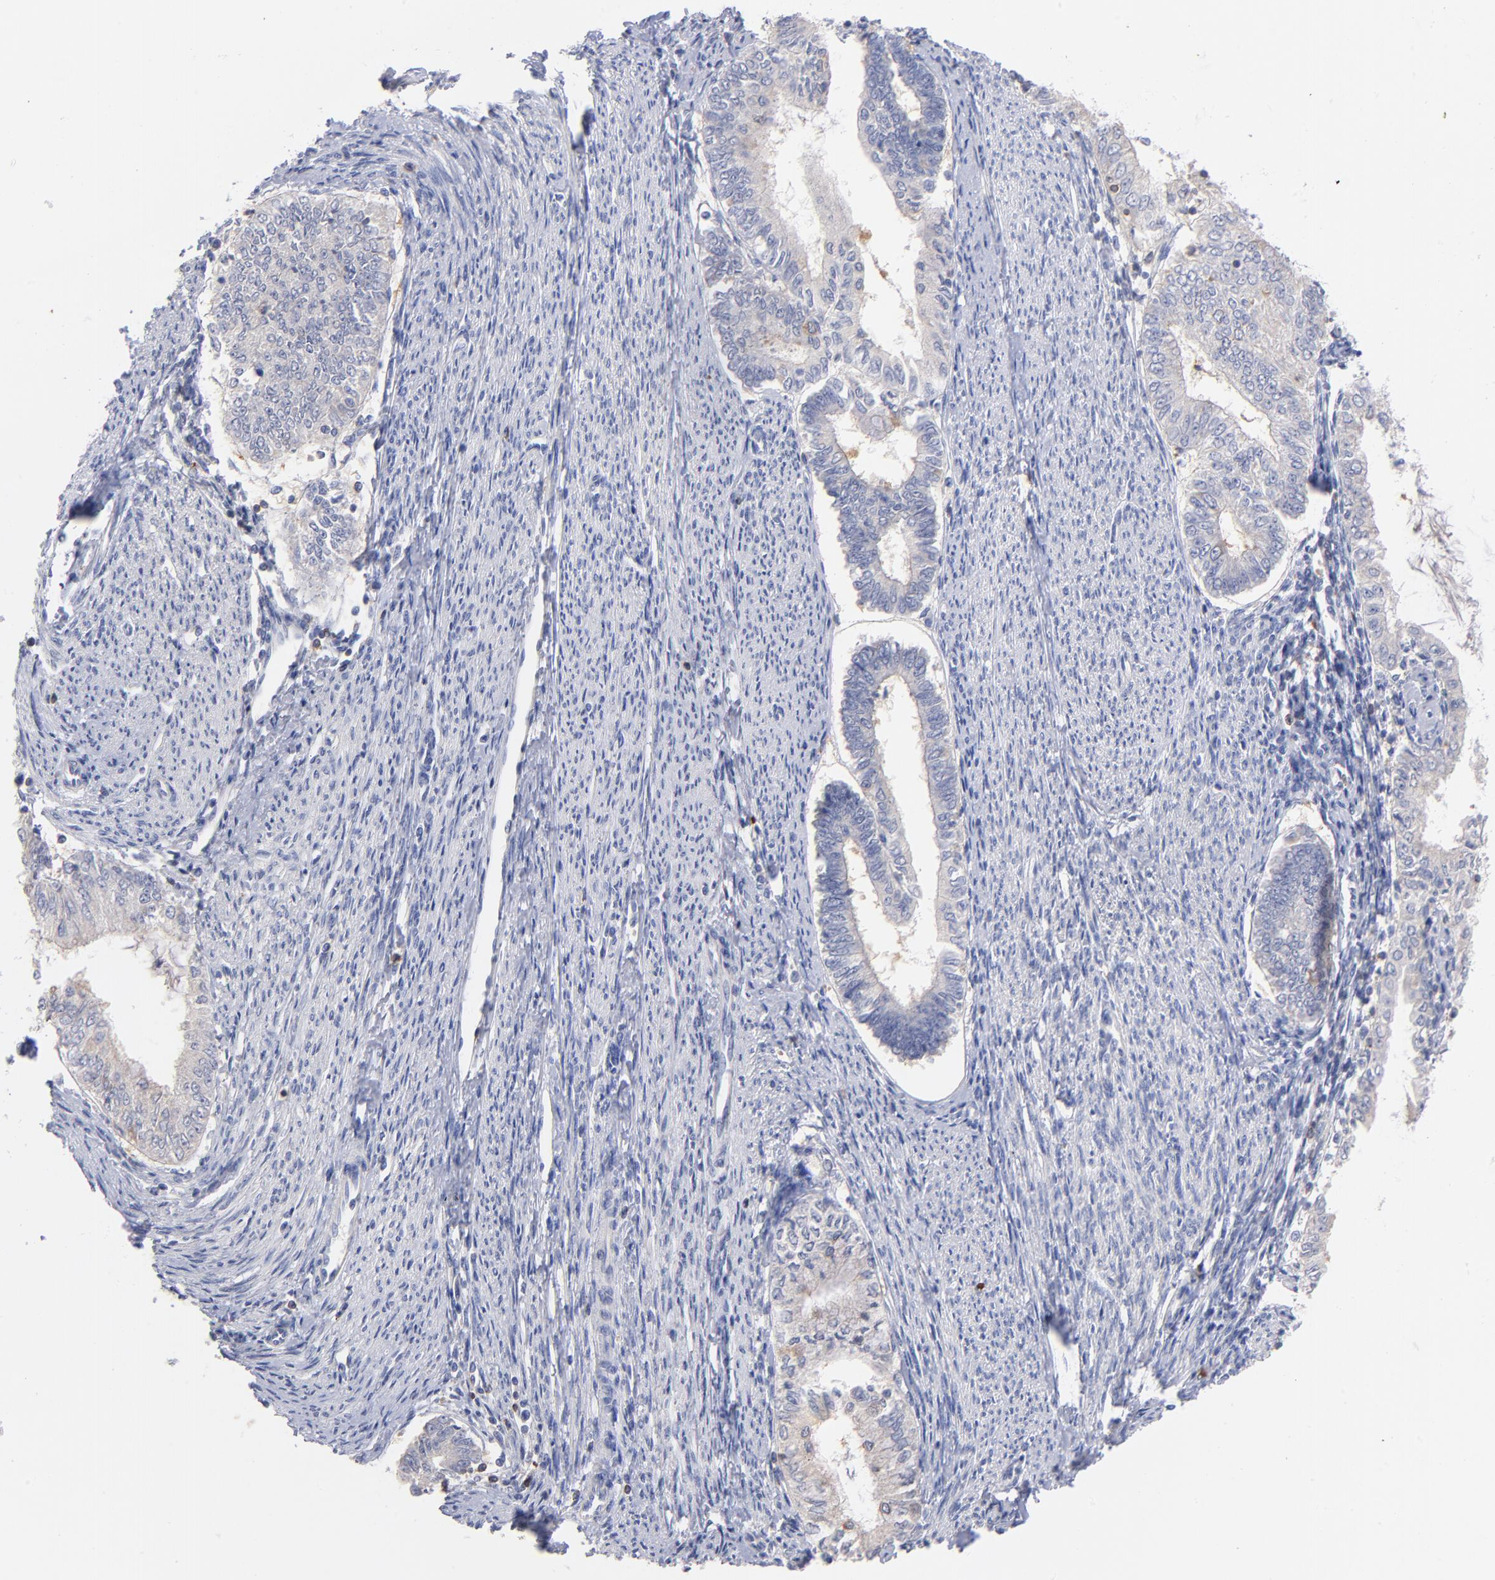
{"staining": {"intensity": "negative", "quantity": "none", "location": "none"}, "tissue": "endometrial cancer", "cell_type": "Tumor cells", "image_type": "cancer", "snomed": [{"axis": "morphology", "description": "Adenocarcinoma, NOS"}, {"axis": "topography", "description": "Endometrium"}], "caption": "The IHC photomicrograph has no significant positivity in tumor cells of endometrial cancer tissue.", "gene": "KREMEN2", "patient": {"sex": "female", "age": 66}}